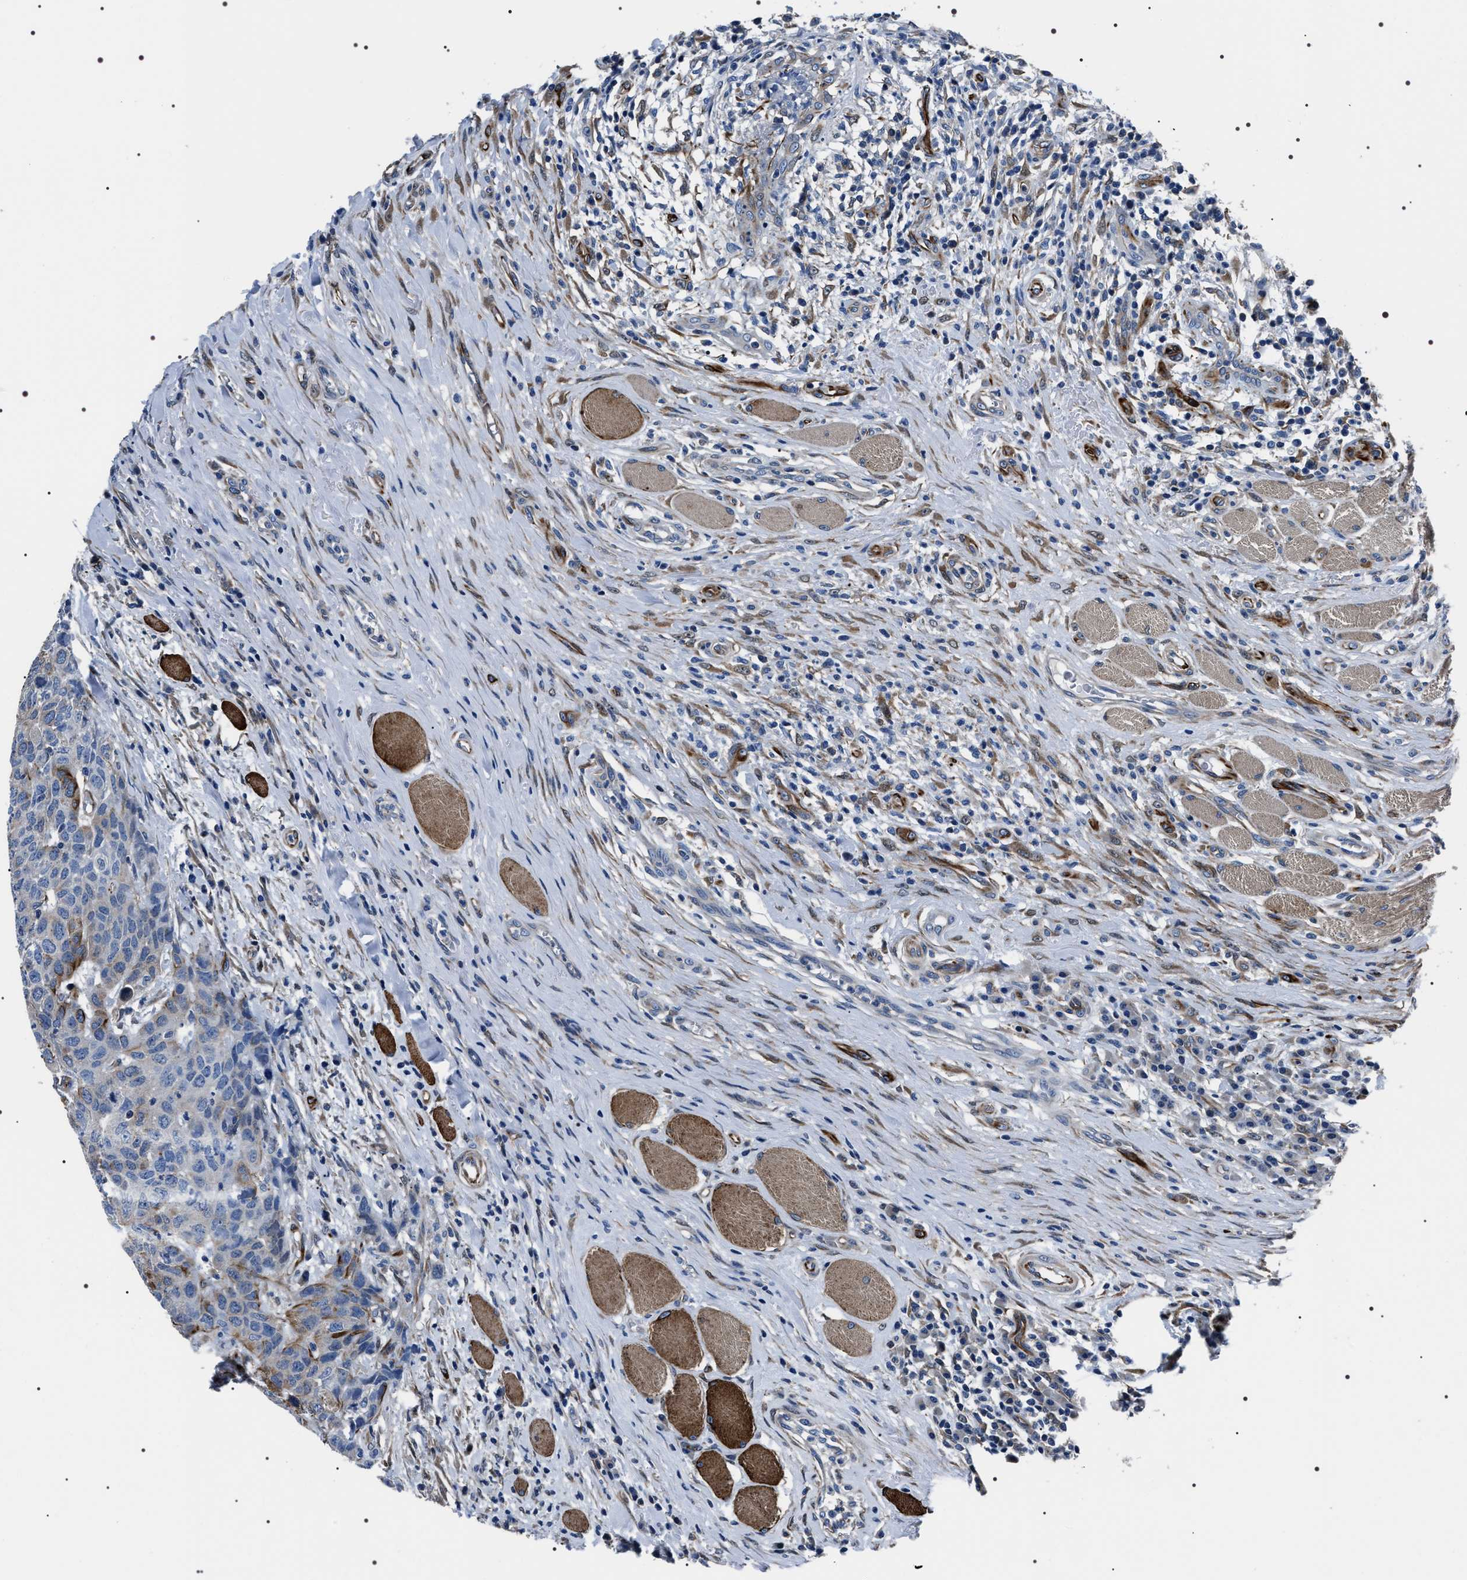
{"staining": {"intensity": "weak", "quantity": "<25%", "location": "cytoplasmic/membranous"}, "tissue": "head and neck cancer", "cell_type": "Tumor cells", "image_type": "cancer", "snomed": [{"axis": "morphology", "description": "Squamous cell carcinoma, NOS"}, {"axis": "topography", "description": "Head-Neck"}], "caption": "Image shows no protein expression in tumor cells of head and neck cancer (squamous cell carcinoma) tissue.", "gene": "BAG2", "patient": {"sex": "male", "age": 66}}